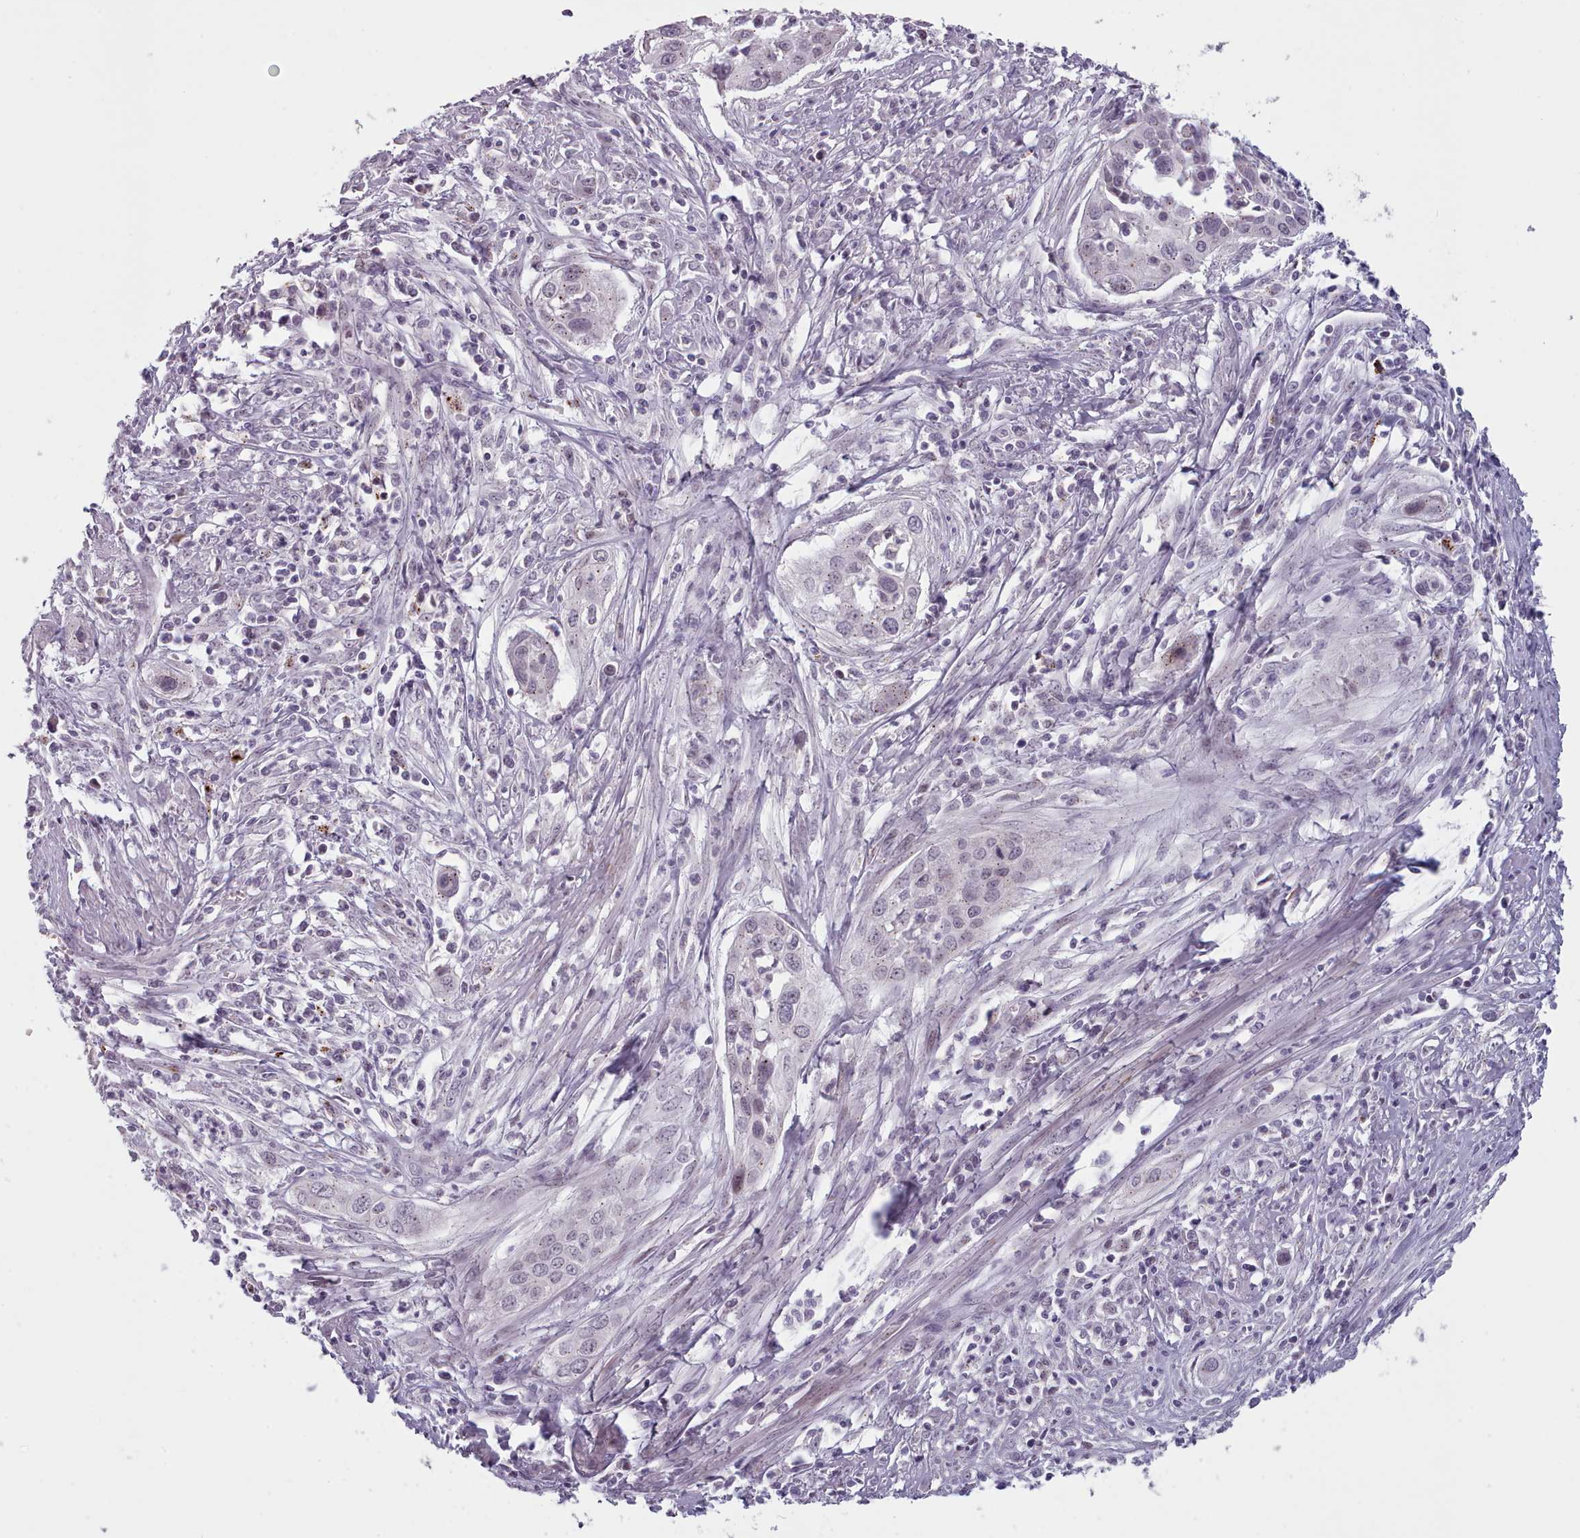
{"staining": {"intensity": "weak", "quantity": "<25%", "location": "nuclear"}, "tissue": "cervical cancer", "cell_type": "Tumor cells", "image_type": "cancer", "snomed": [{"axis": "morphology", "description": "Squamous cell carcinoma, NOS"}, {"axis": "topography", "description": "Cervix"}], "caption": "The immunohistochemistry photomicrograph has no significant expression in tumor cells of cervical squamous cell carcinoma tissue.", "gene": "PBX4", "patient": {"sex": "female", "age": 34}}